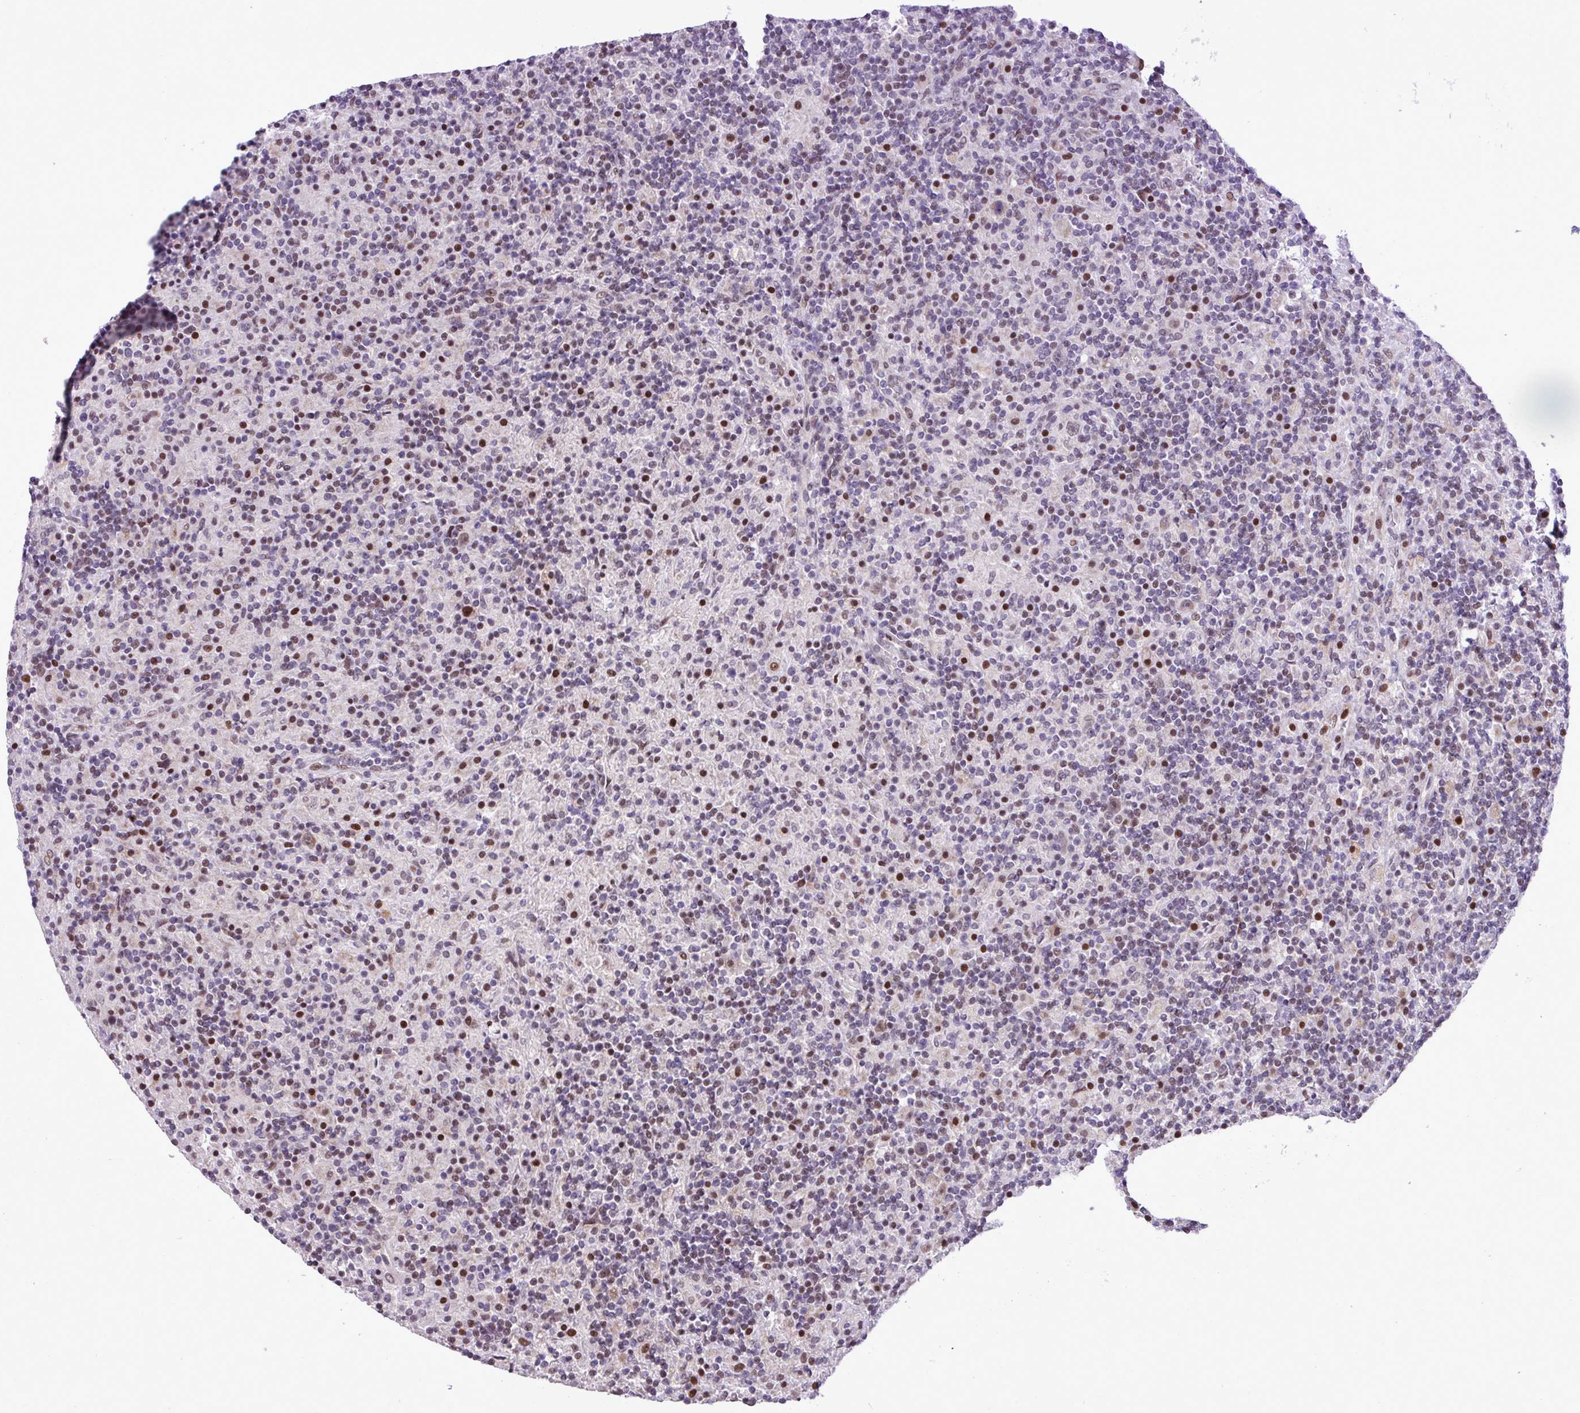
{"staining": {"intensity": "weak", "quantity": ">75%", "location": "cytoplasmic/membranous,nuclear"}, "tissue": "lymphoma", "cell_type": "Tumor cells", "image_type": "cancer", "snomed": [{"axis": "morphology", "description": "Hodgkin's disease, NOS"}, {"axis": "topography", "description": "Lymph node"}], "caption": "This is an image of immunohistochemistry staining of Hodgkin's disease, which shows weak expression in the cytoplasmic/membranous and nuclear of tumor cells.", "gene": "ZNF354A", "patient": {"sex": "male", "age": 70}}